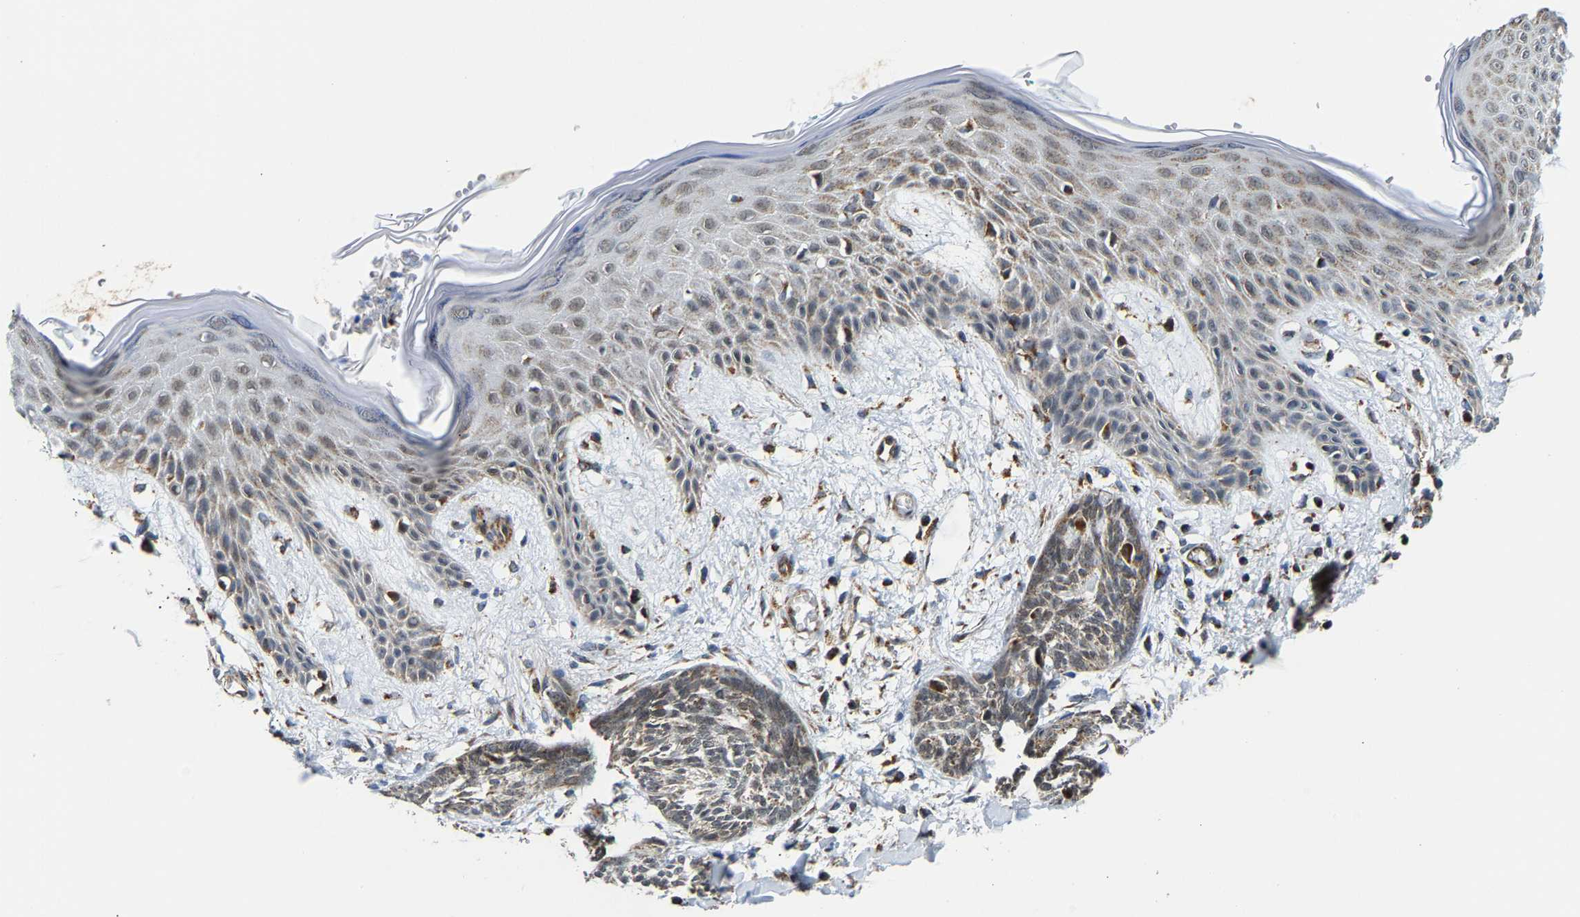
{"staining": {"intensity": "weak", "quantity": "25%-75%", "location": "cytoplasmic/membranous"}, "tissue": "skin cancer", "cell_type": "Tumor cells", "image_type": "cancer", "snomed": [{"axis": "morphology", "description": "Basal cell carcinoma"}, {"axis": "topography", "description": "Skin"}], "caption": "Protein staining of skin basal cell carcinoma tissue displays weak cytoplasmic/membranous staining in approximately 25%-75% of tumor cells.", "gene": "GIMAP7", "patient": {"sex": "female", "age": 59}}